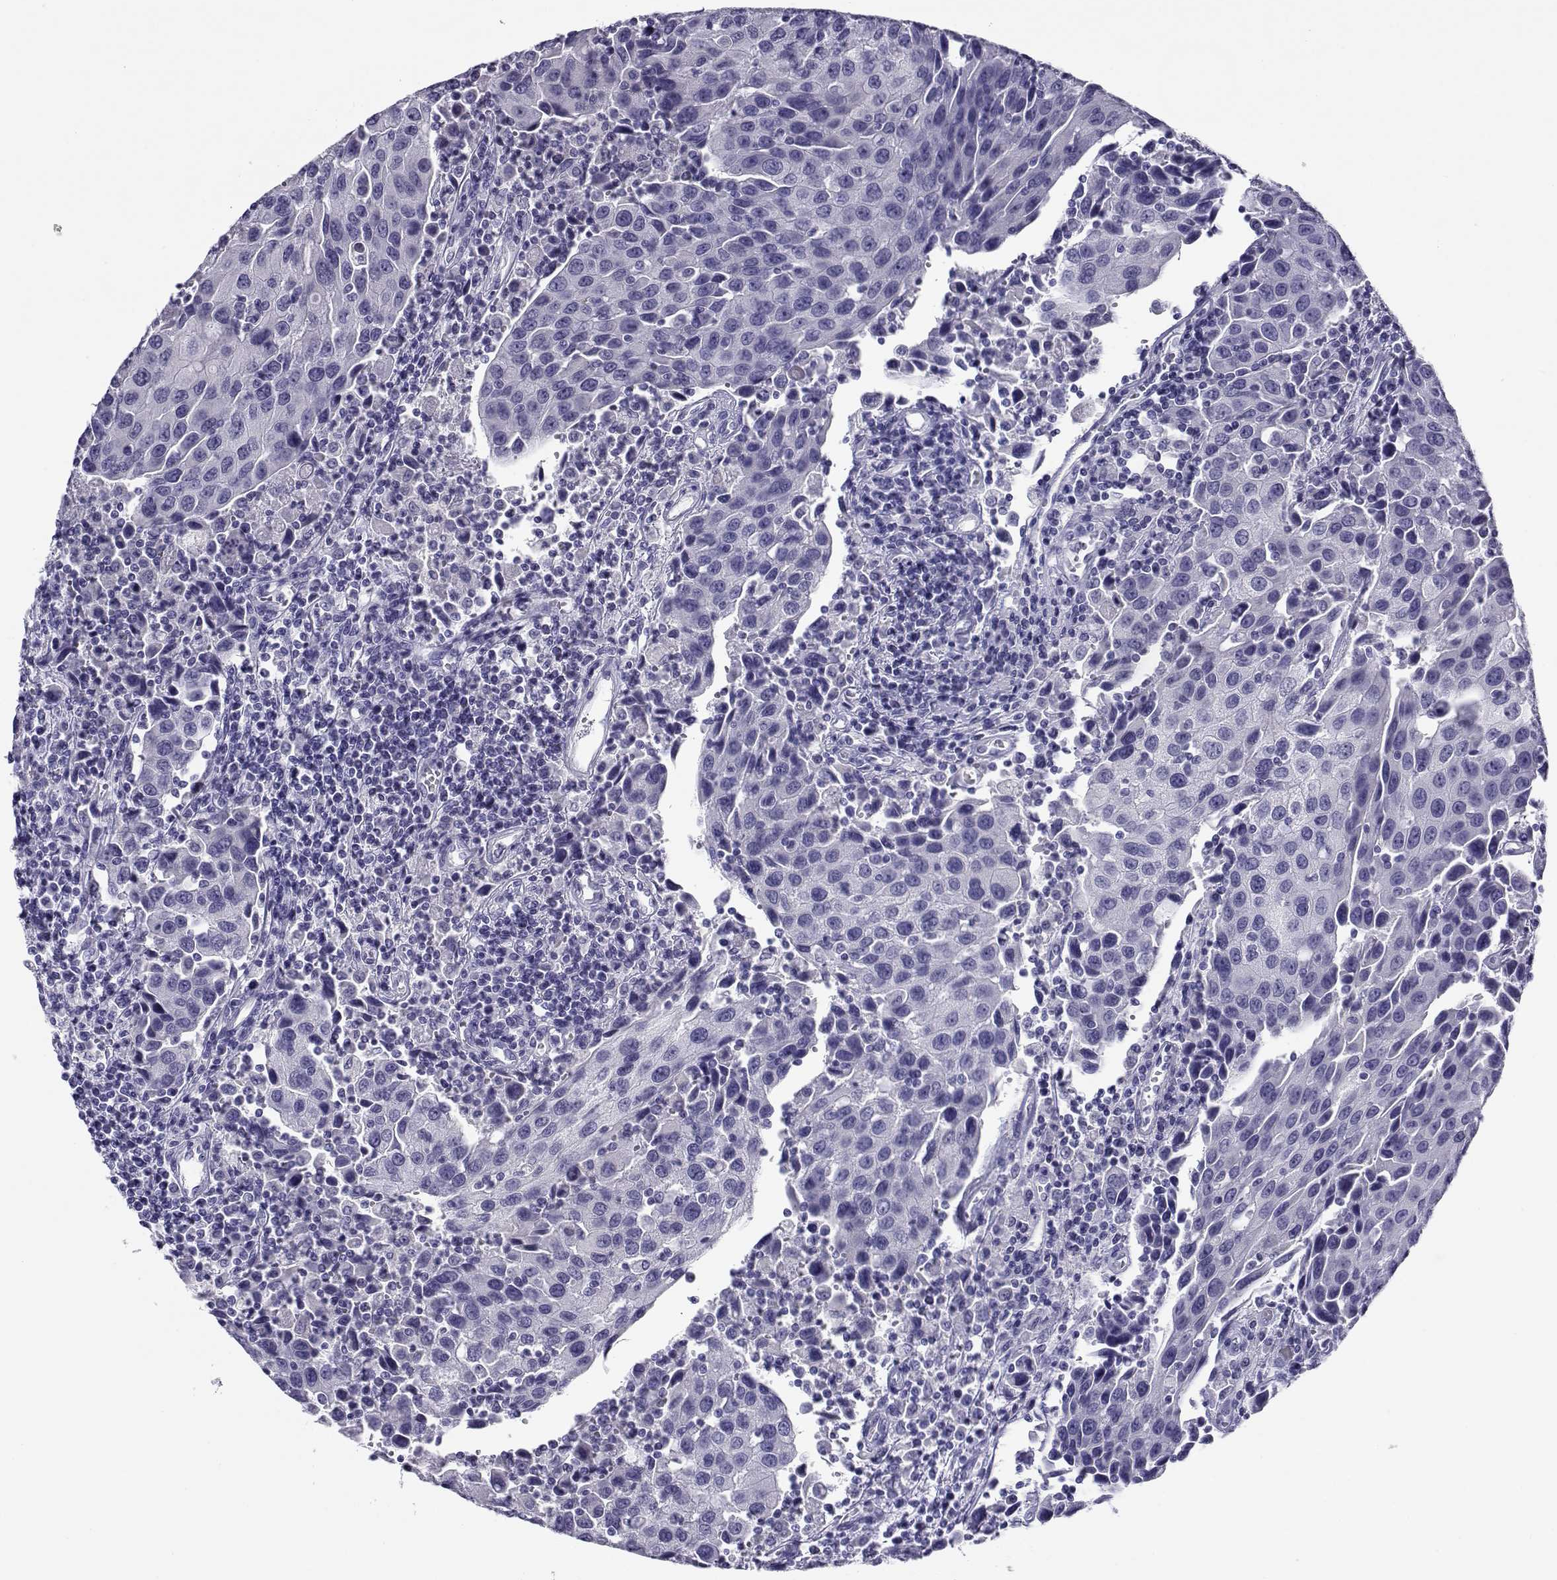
{"staining": {"intensity": "negative", "quantity": "none", "location": "none"}, "tissue": "urothelial cancer", "cell_type": "Tumor cells", "image_type": "cancer", "snomed": [{"axis": "morphology", "description": "Urothelial carcinoma, High grade"}, {"axis": "topography", "description": "Urinary bladder"}], "caption": "Tumor cells are negative for brown protein staining in urothelial cancer.", "gene": "RHOXF2", "patient": {"sex": "female", "age": 85}}